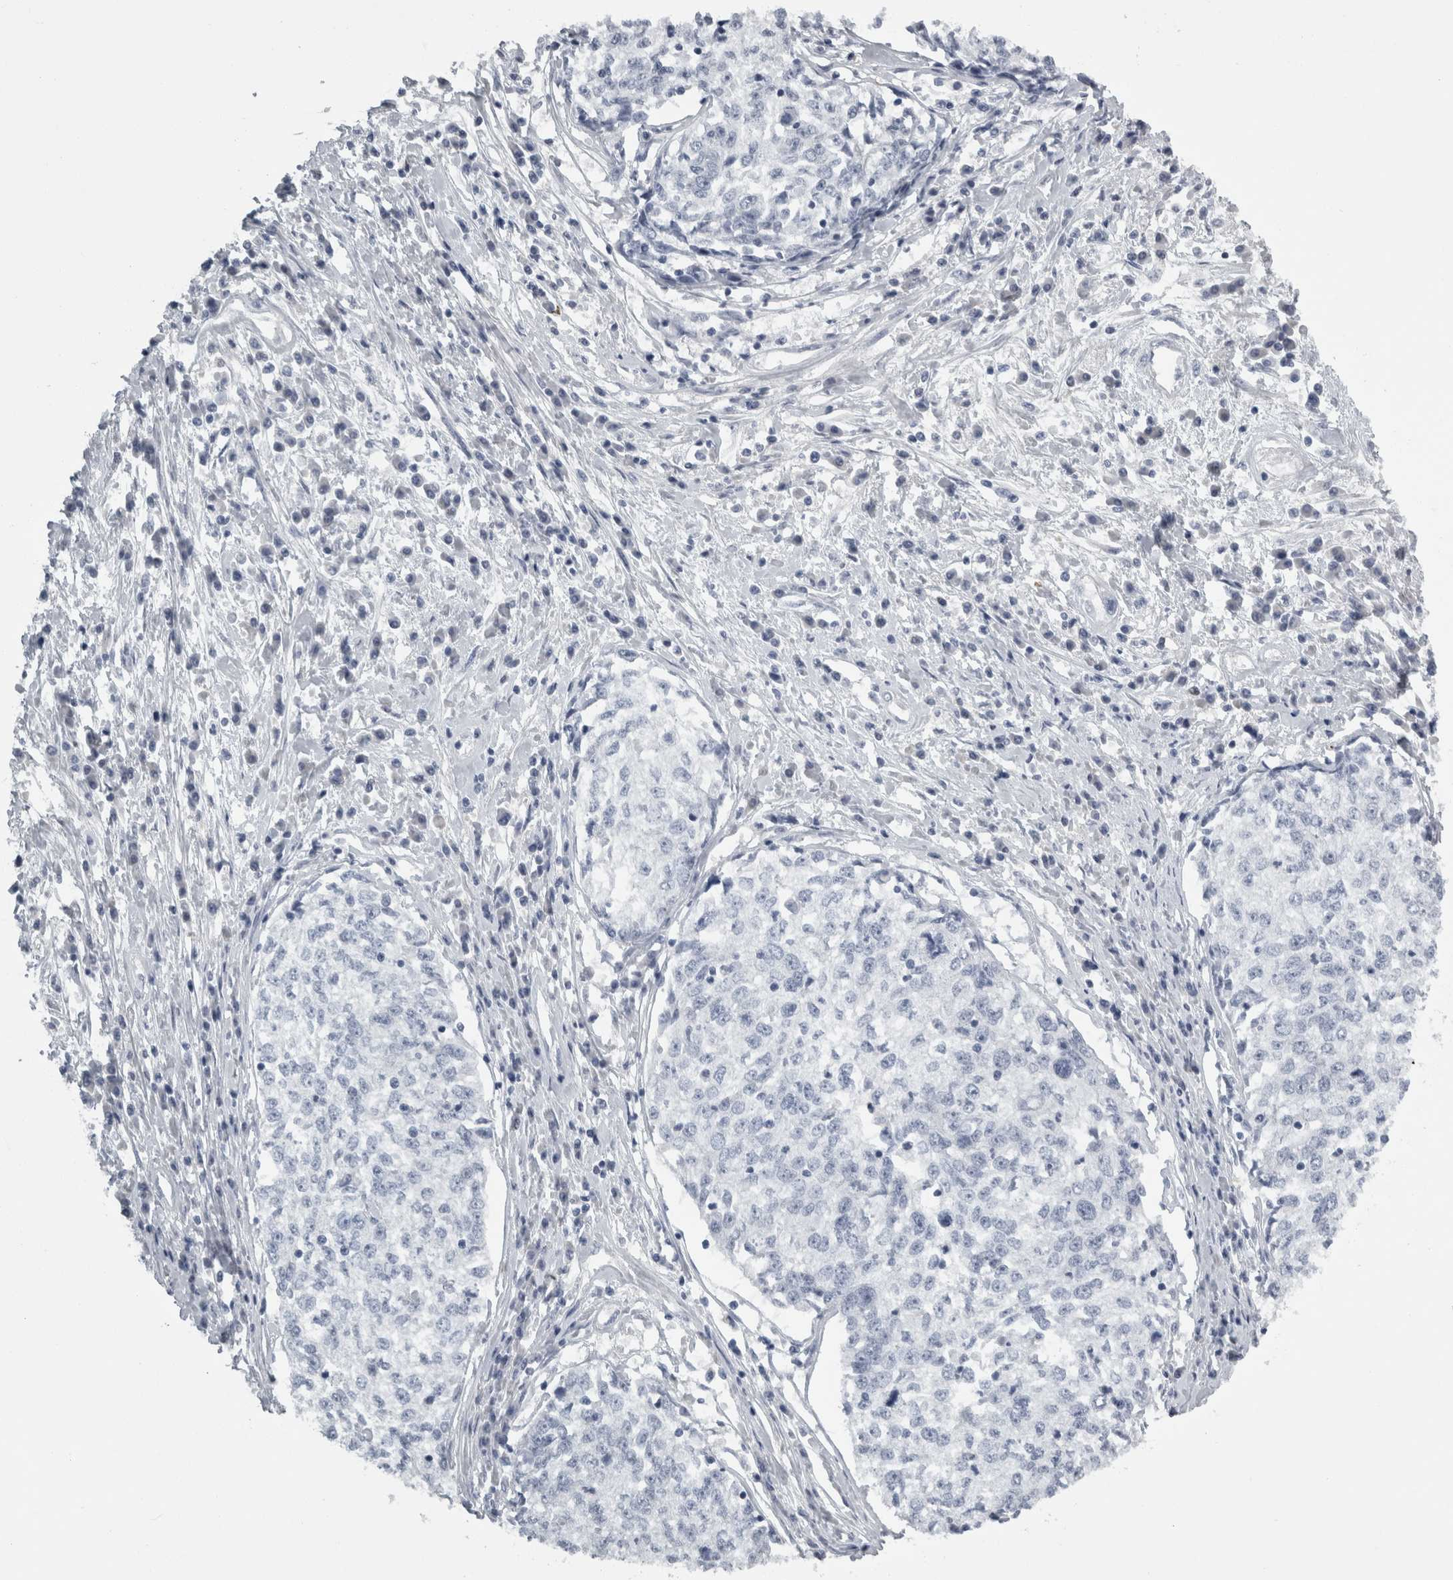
{"staining": {"intensity": "negative", "quantity": "none", "location": "none"}, "tissue": "cervical cancer", "cell_type": "Tumor cells", "image_type": "cancer", "snomed": [{"axis": "morphology", "description": "Squamous cell carcinoma, NOS"}, {"axis": "topography", "description": "Cervix"}], "caption": "IHC histopathology image of neoplastic tissue: squamous cell carcinoma (cervical) stained with DAB (3,3'-diaminobenzidine) reveals no significant protein expression in tumor cells.", "gene": "TCAP", "patient": {"sex": "female", "age": 57}}